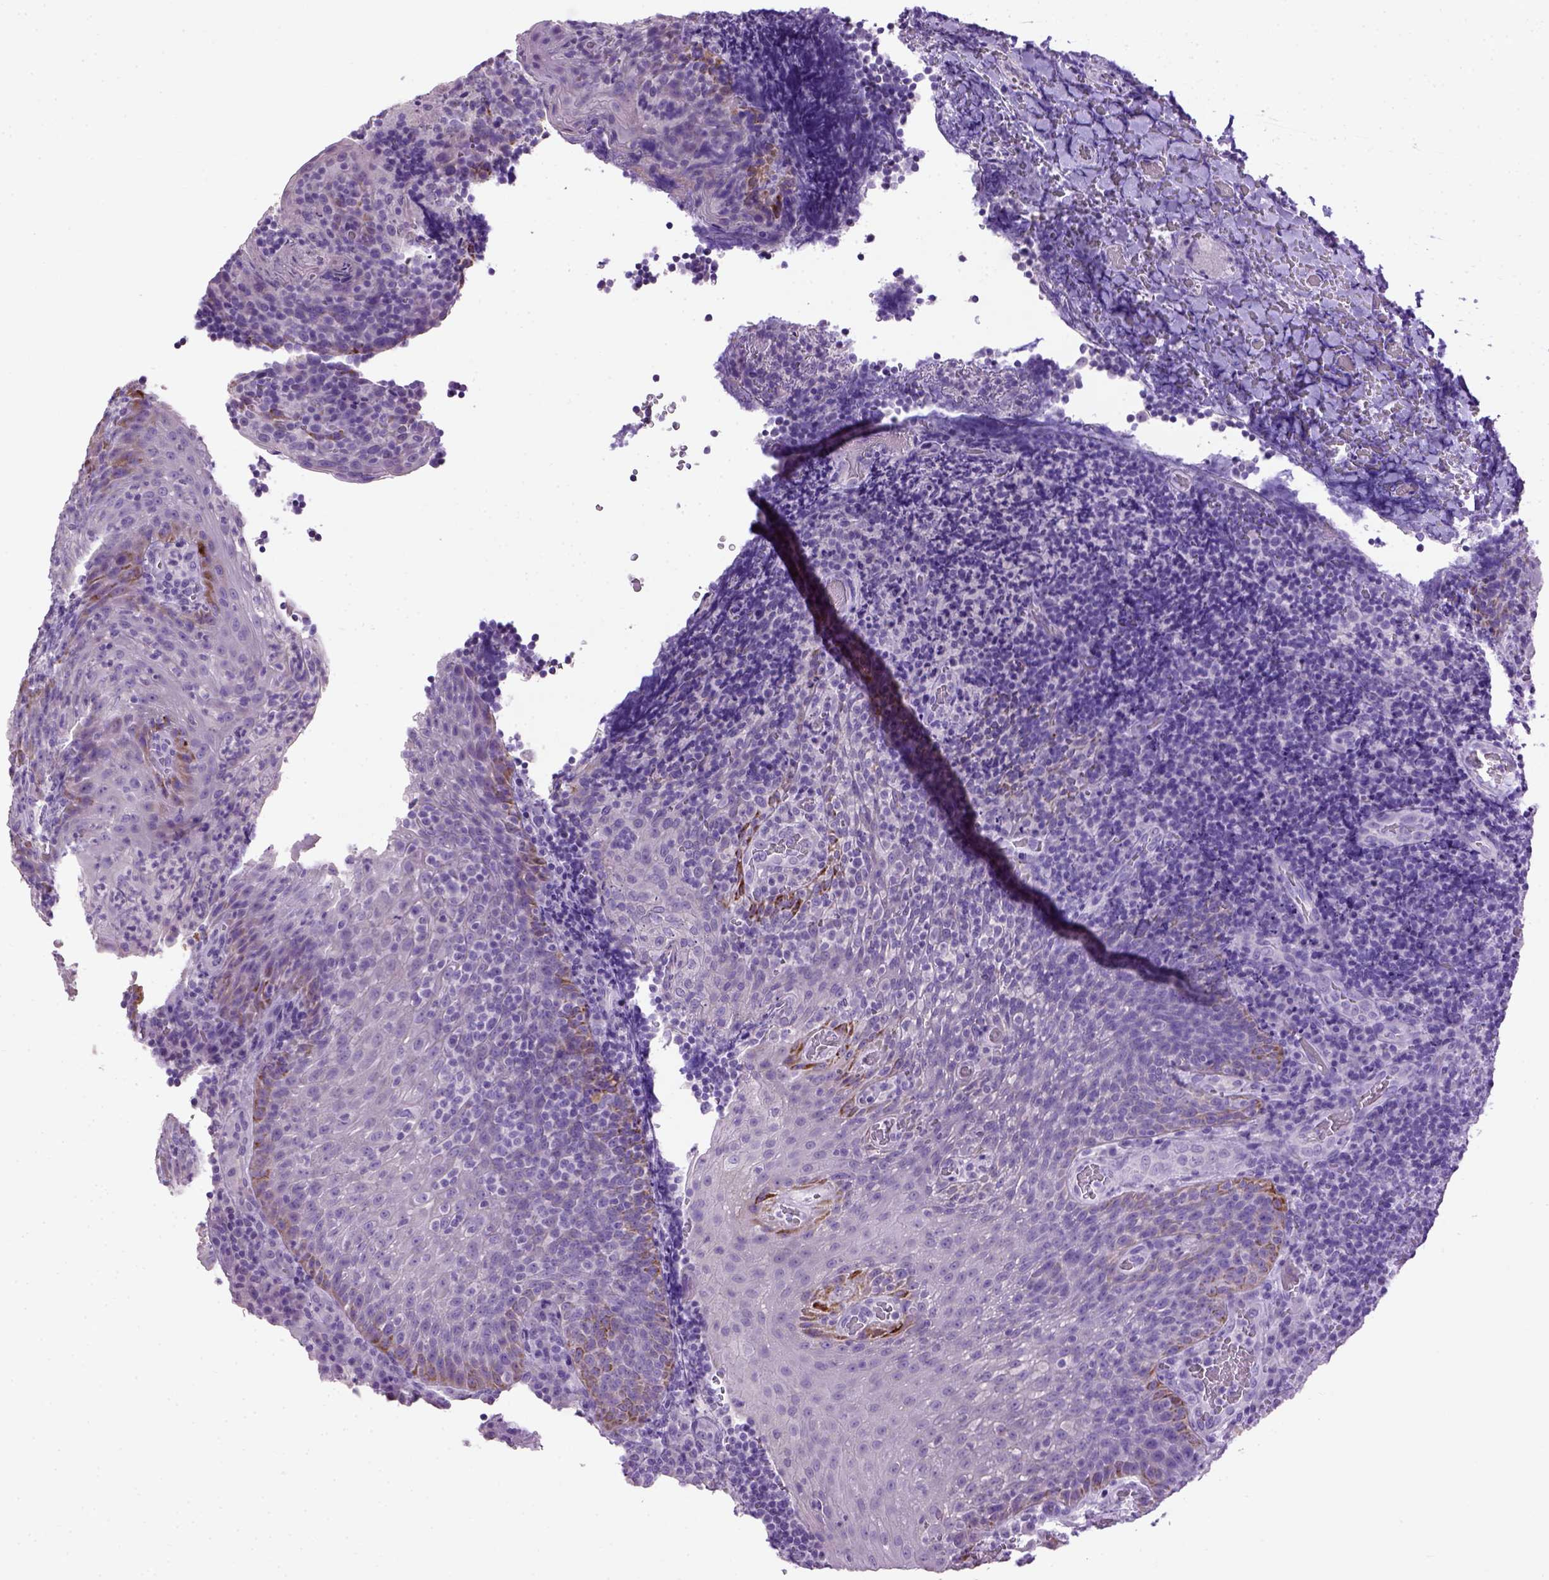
{"staining": {"intensity": "negative", "quantity": "none", "location": "none"}, "tissue": "tonsil", "cell_type": "Germinal center cells", "image_type": "normal", "snomed": [{"axis": "morphology", "description": "Normal tissue, NOS"}, {"axis": "topography", "description": "Tonsil"}], "caption": "The photomicrograph displays no staining of germinal center cells in normal tonsil.", "gene": "CYP24A1", "patient": {"sex": "male", "age": 17}}